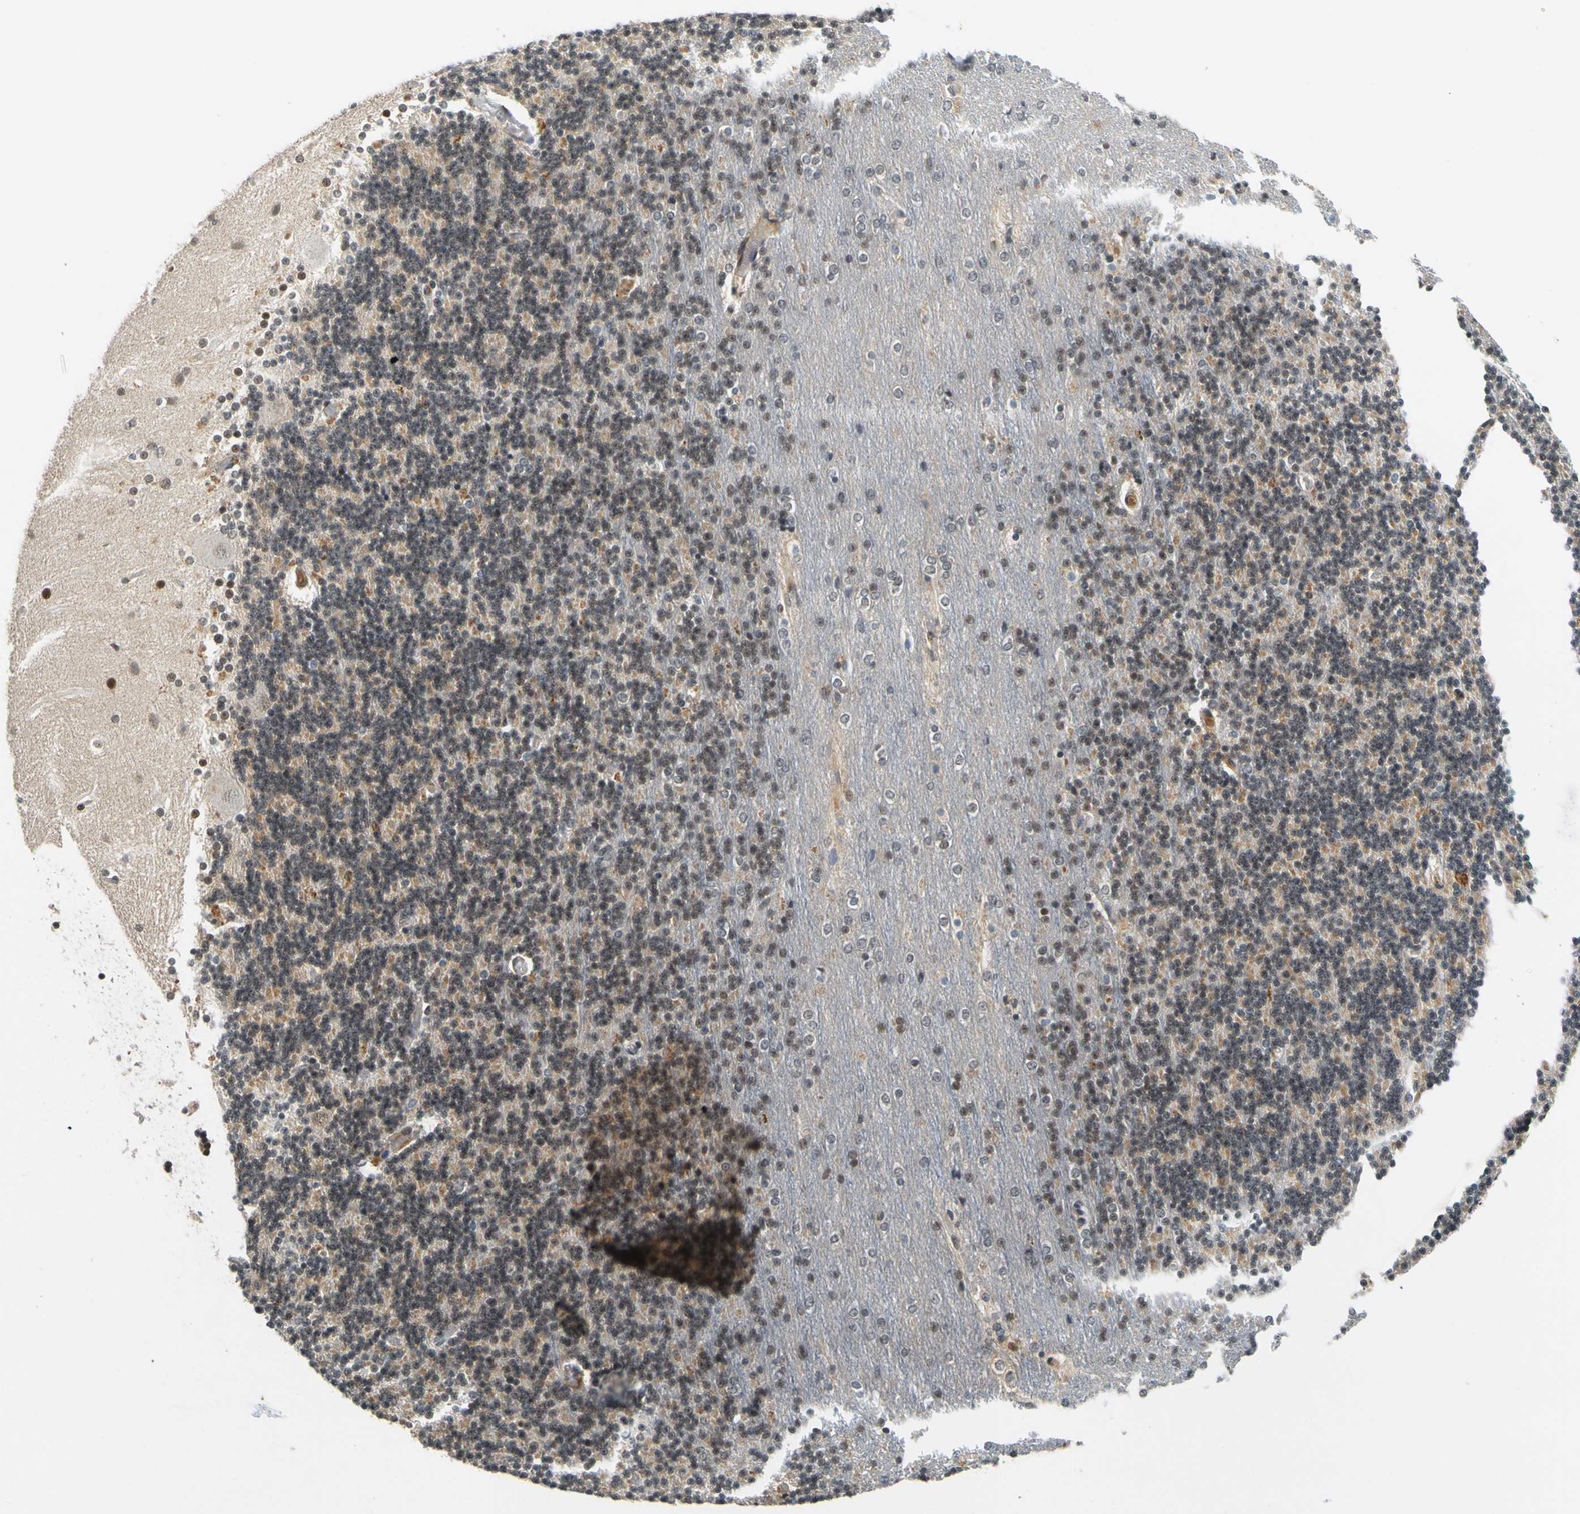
{"staining": {"intensity": "moderate", "quantity": ">75%", "location": "nuclear"}, "tissue": "cerebellum", "cell_type": "Cells in granular layer", "image_type": "normal", "snomed": [{"axis": "morphology", "description": "Normal tissue, NOS"}, {"axis": "topography", "description": "Cerebellum"}], "caption": "This photomicrograph shows immunohistochemistry staining of normal cerebellum, with medium moderate nuclear positivity in about >75% of cells in granular layer.", "gene": "POGZ", "patient": {"sex": "female", "age": 54}}